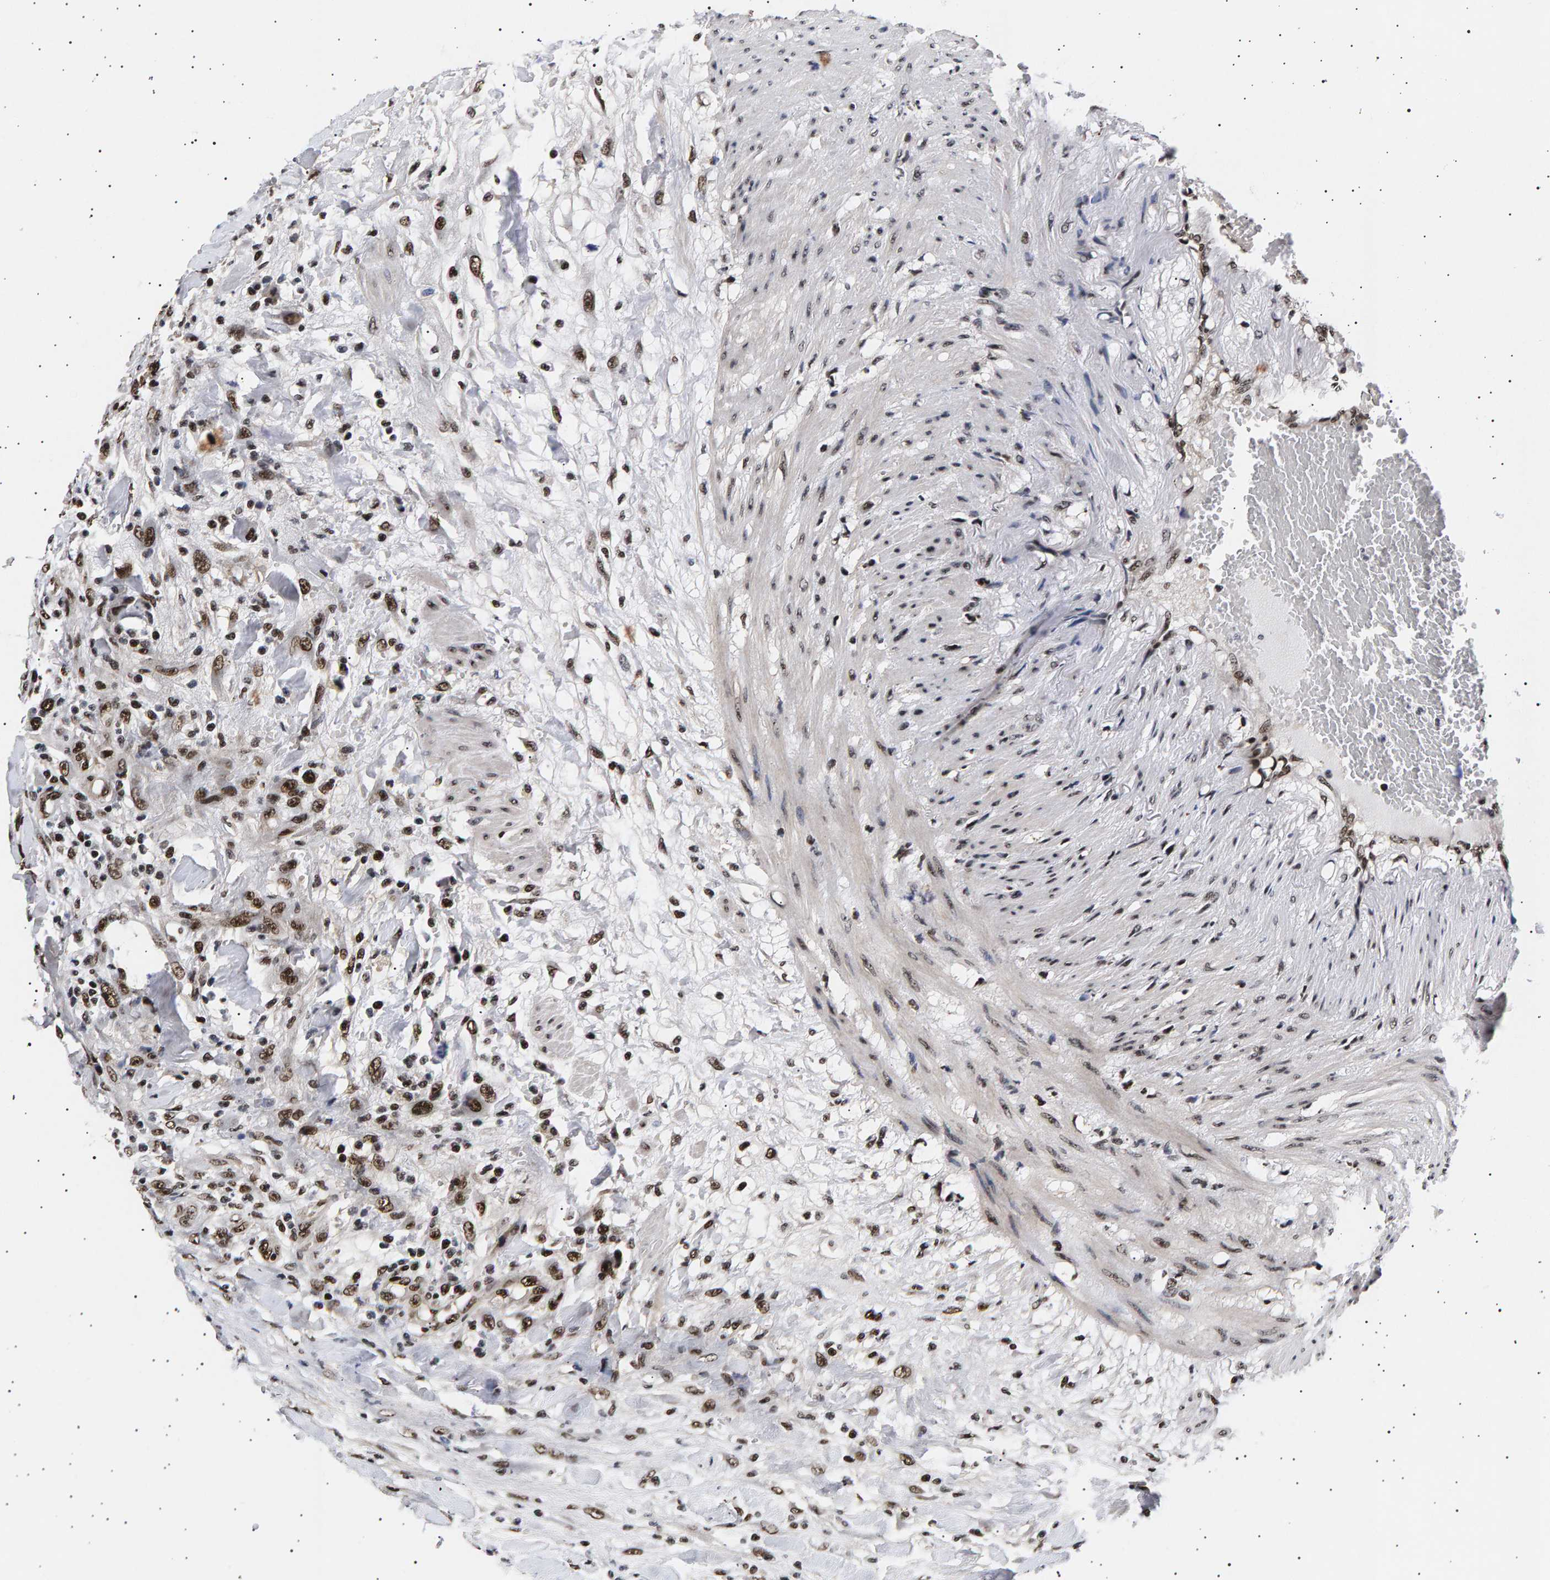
{"staining": {"intensity": "strong", "quantity": ">75%", "location": "nuclear"}, "tissue": "testis cancer", "cell_type": "Tumor cells", "image_type": "cancer", "snomed": [{"axis": "morphology", "description": "Seminoma, NOS"}, {"axis": "topography", "description": "Testis"}], "caption": "Strong nuclear staining is seen in approximately >75% of tumor cells in testis seminoma.", "gene": "ANKRD40", "patient": {"sex": "male", "age": 59}}